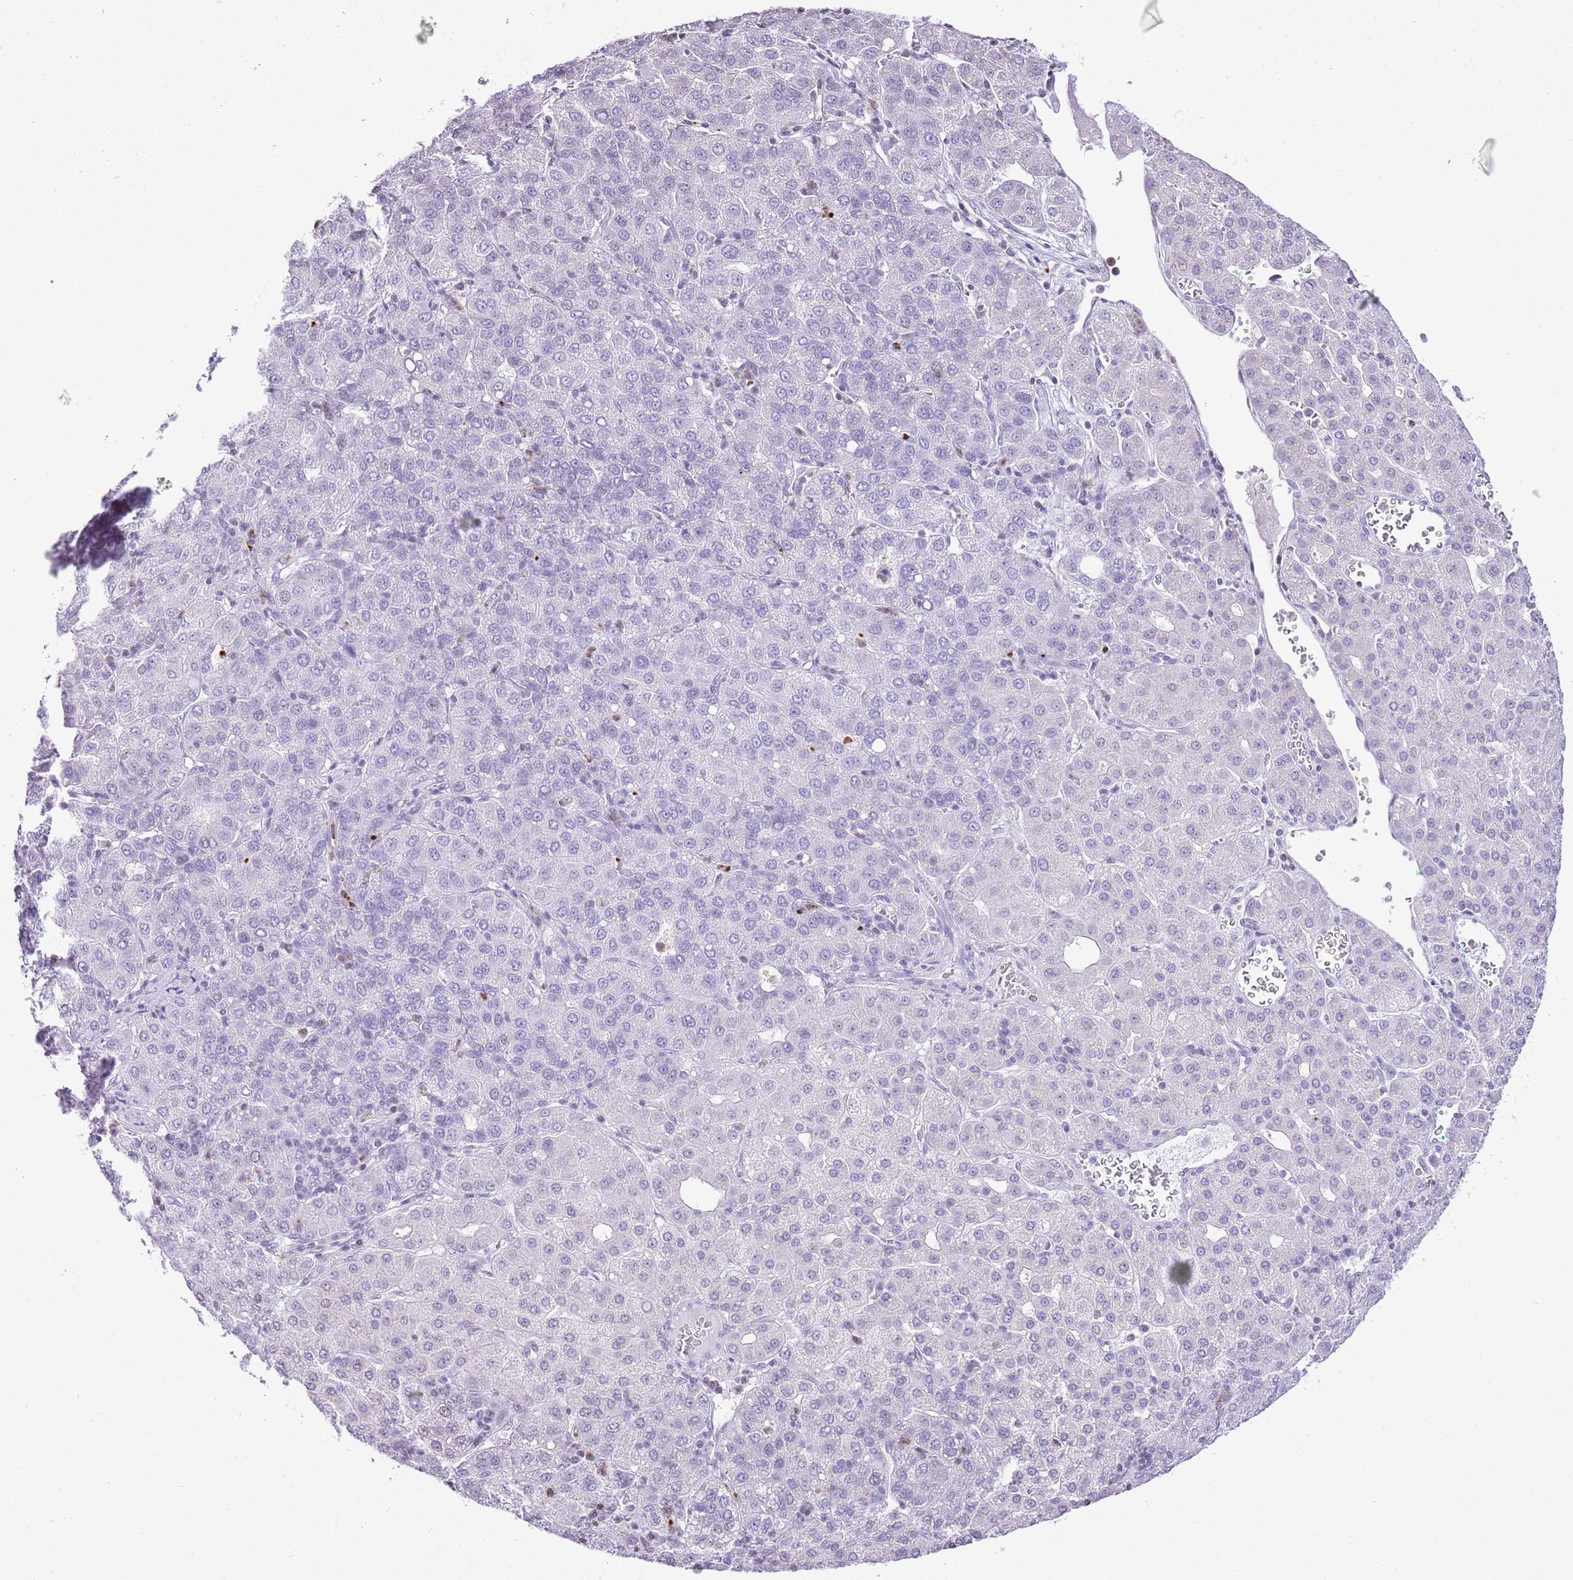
{"staining": {"intensity": "negative", "quantity": "none", "location": "none"}, "tissue": "liver cancer", "cell_type": "Tumor cells", "image_type": "cancer", "snomed": [{"axis": "morphology", "description": "Carcinoma, Hepatocellular, NOS"}, {"axis": "topography", "description": "Liver"}], "caption": "An immunohistochemistry (IHC) micrograph of hepatocellular carcinoma (liver) is shown. There is no staining in tumor cells of hepatocellular carcinoma (liver). Brightfield microscopy of immunohistochemistry (IHC) stained with DAB (brown) and hematoxylin (blue), captured at high magnification.", "gene": "PRR15", "patient": {"sex": "male", "age": 65}}